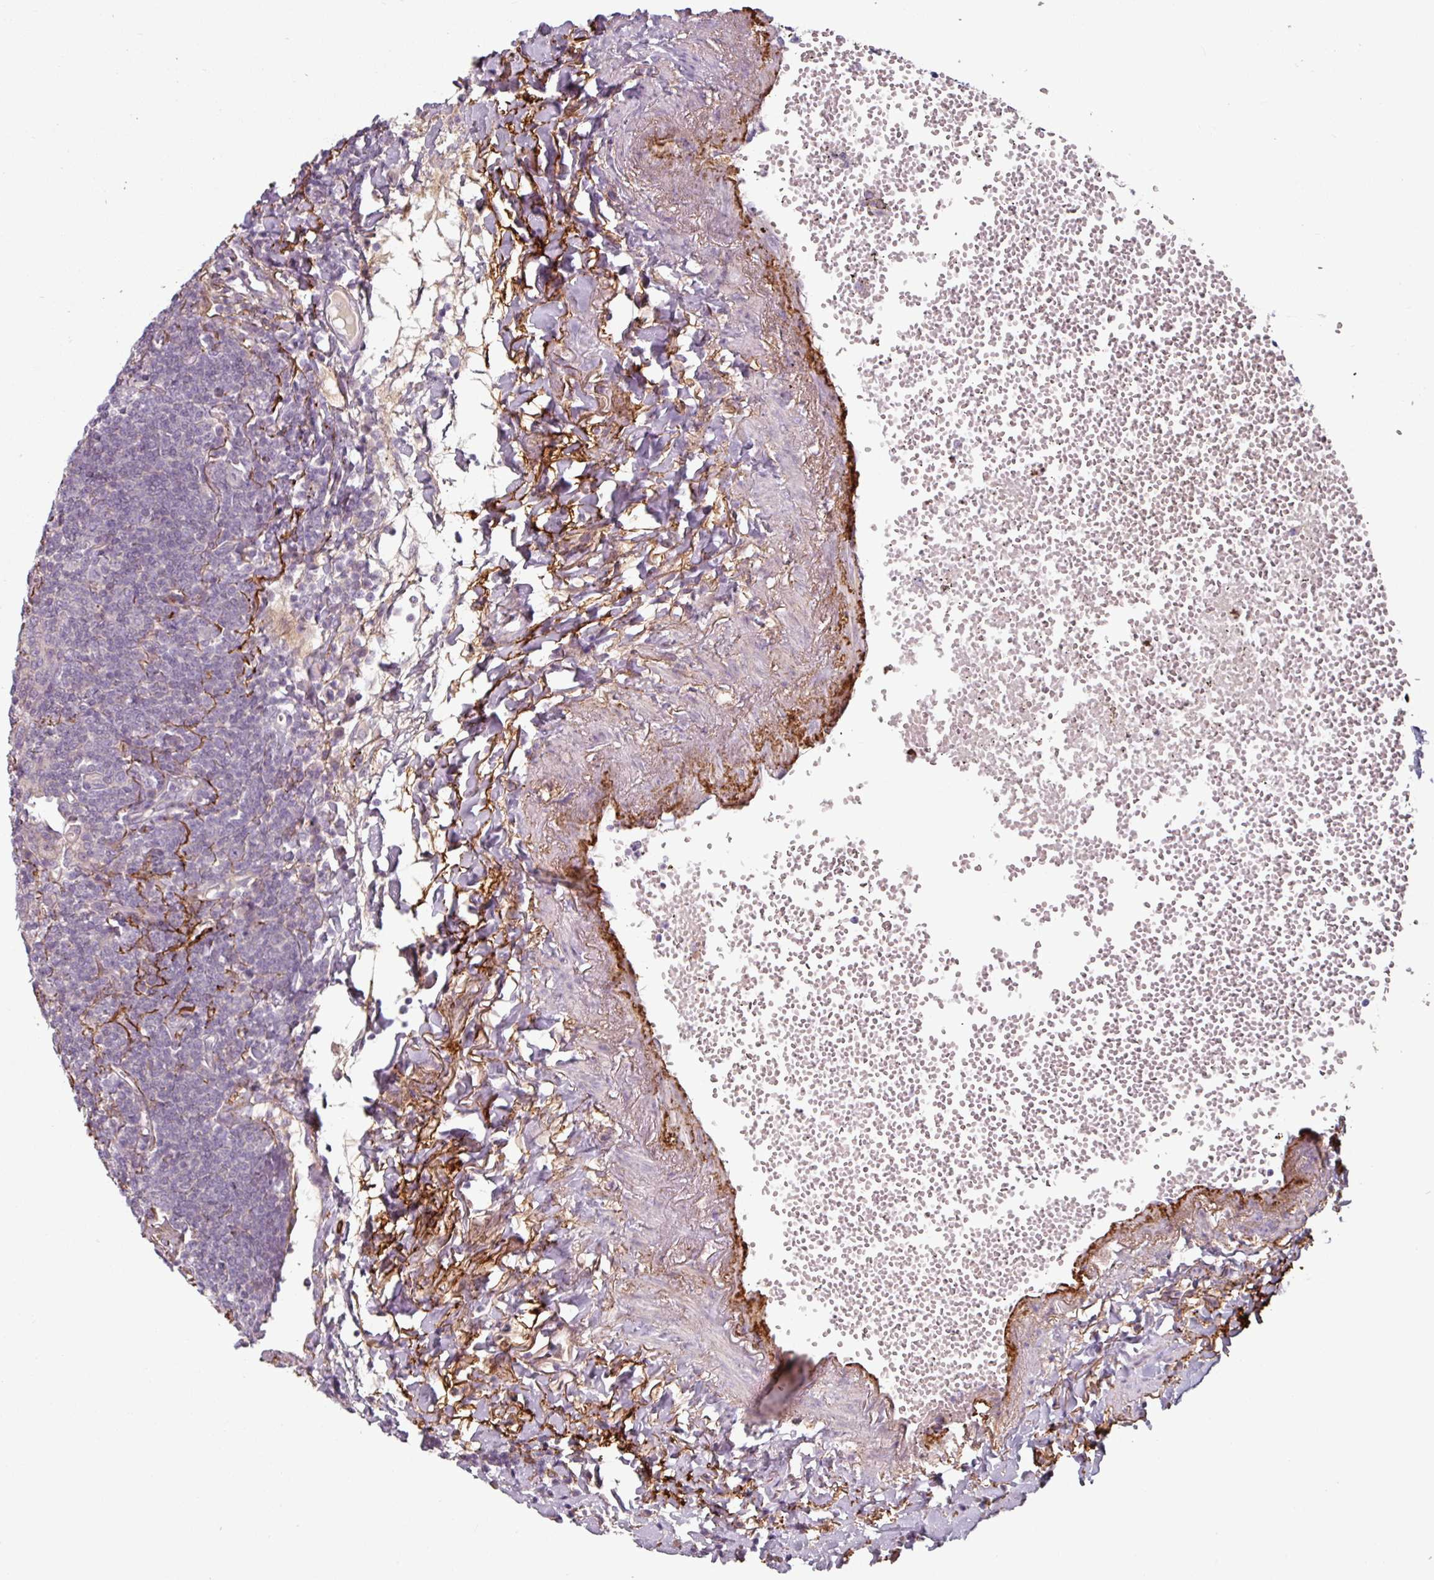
{"staining": {"intensity": "negative", "quantity": "none", "location": "none"}, "tissue": "lymphoma", "cell_type": "Tumor cells", "image_type": "cancer", "snomed": [{"axis": "morphology", "description": "Malignant lymphoma, non-Hodgkin's type, Low grade"}, {"axis": "topography", "description": "Lung"}], "caption": "A high-resolution micrograph shows immunohistochemistry (IHC) staining of malignant lymphoma, non-Hodgkin's type (low-grade), which demonstrates no significant staining in tumor cells. (Stains: DAB immunohistochemistry with hematoxylin counter stain, Microscopy: brightfield microscopy at high magnification).", "gene": "MTMR14", "patient": {"sex": "female", "age": 71}}